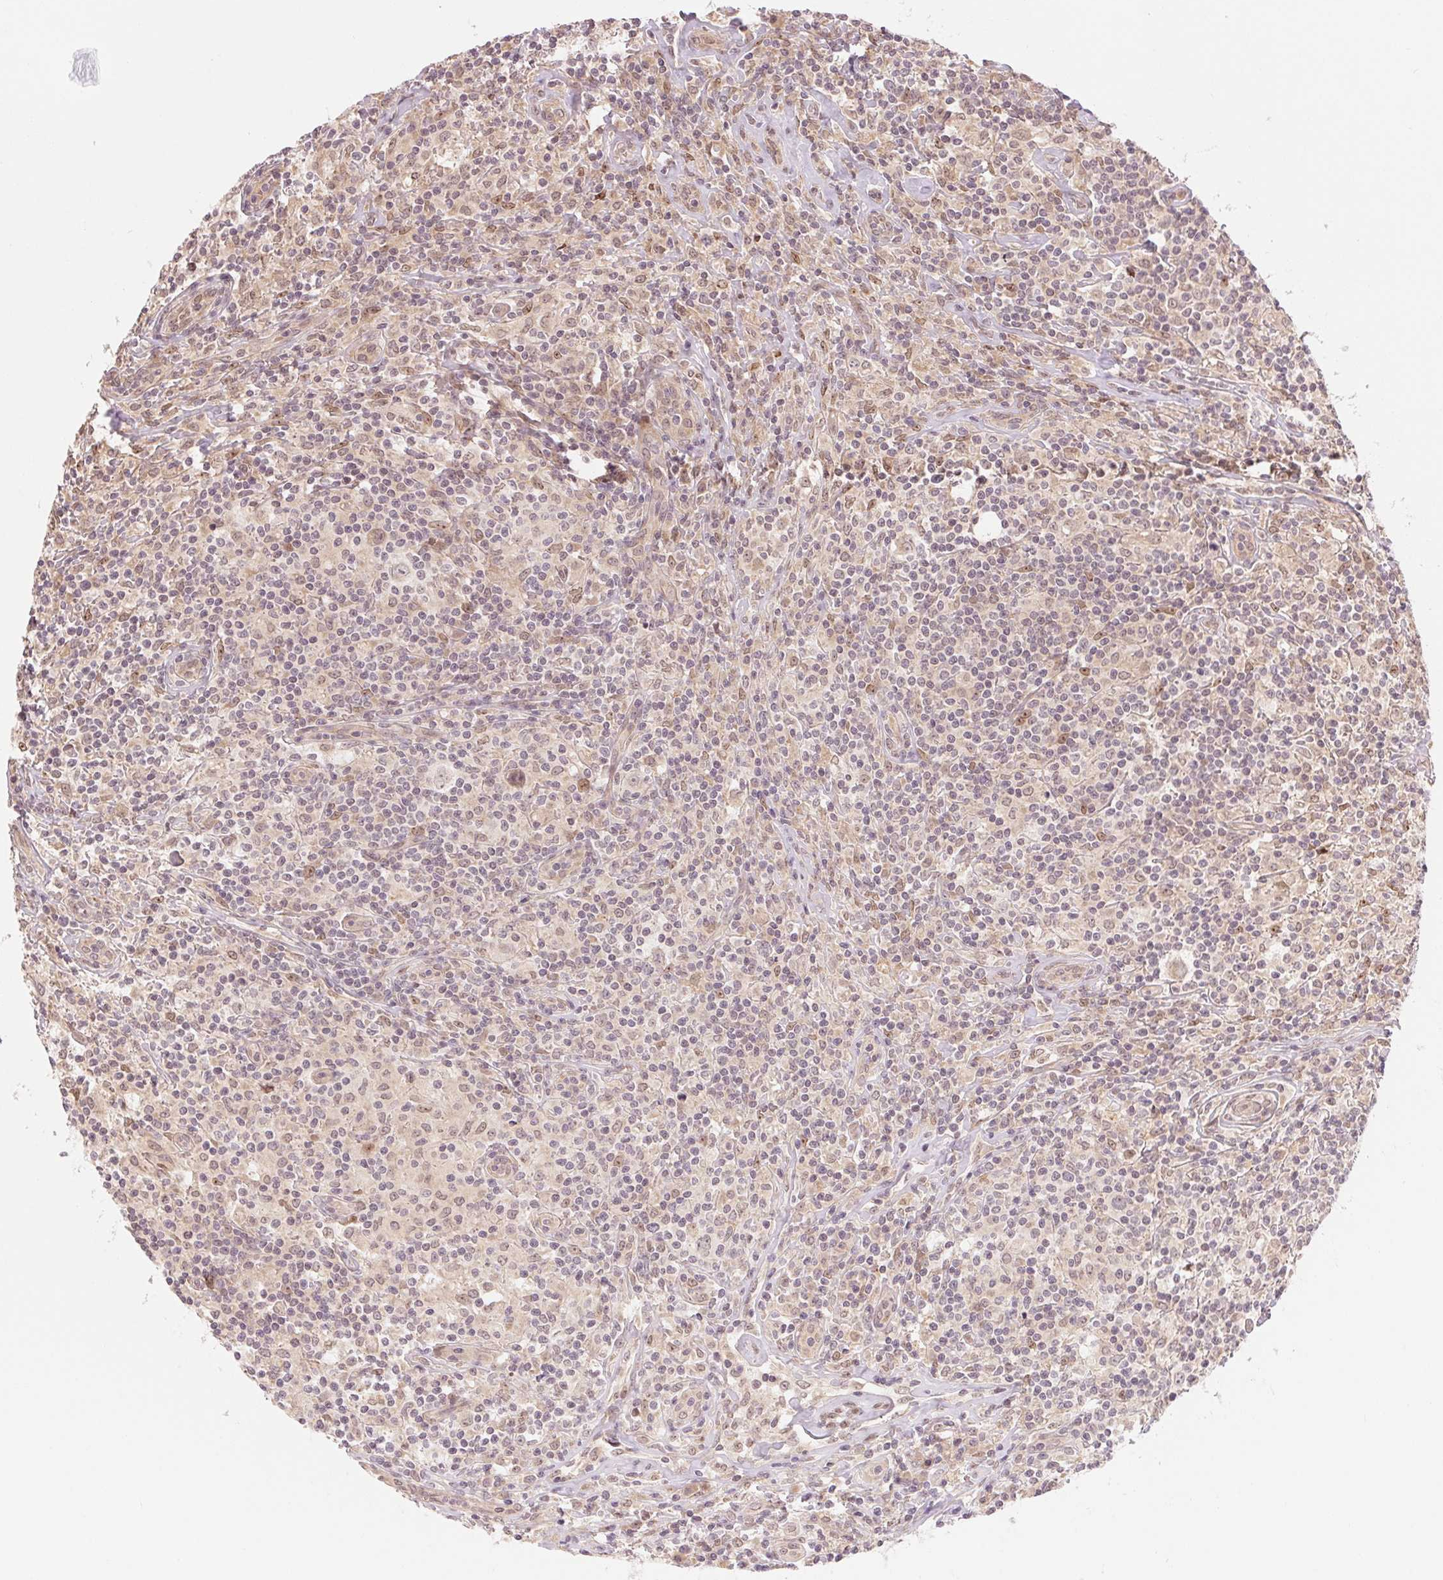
{"staining": {"intensity": "weak", "quantity": "<25%", "location": "nuclear"}, "tissue": "lymphoma", "cell_type": "Tumor cells", "image_type": "cancer", "snomed": [{"axis": "morphology", "description": "Hodgkin's disease, NOS"}, {"axis": "morphology", "description": "Hodgkin's lymphoma, nodular sclerosis"}, {"axis": "topography", "description": "Lymph node"}], "caption": "The histopathology image displays no staining of tumor cells in lymphoma. (DAB (3,3'-diaminobenzidine) immunohistochemistry with hematoxylin counter stain).", "gene": "ERI3", "patient": {"sex": "female", "age": 10}}